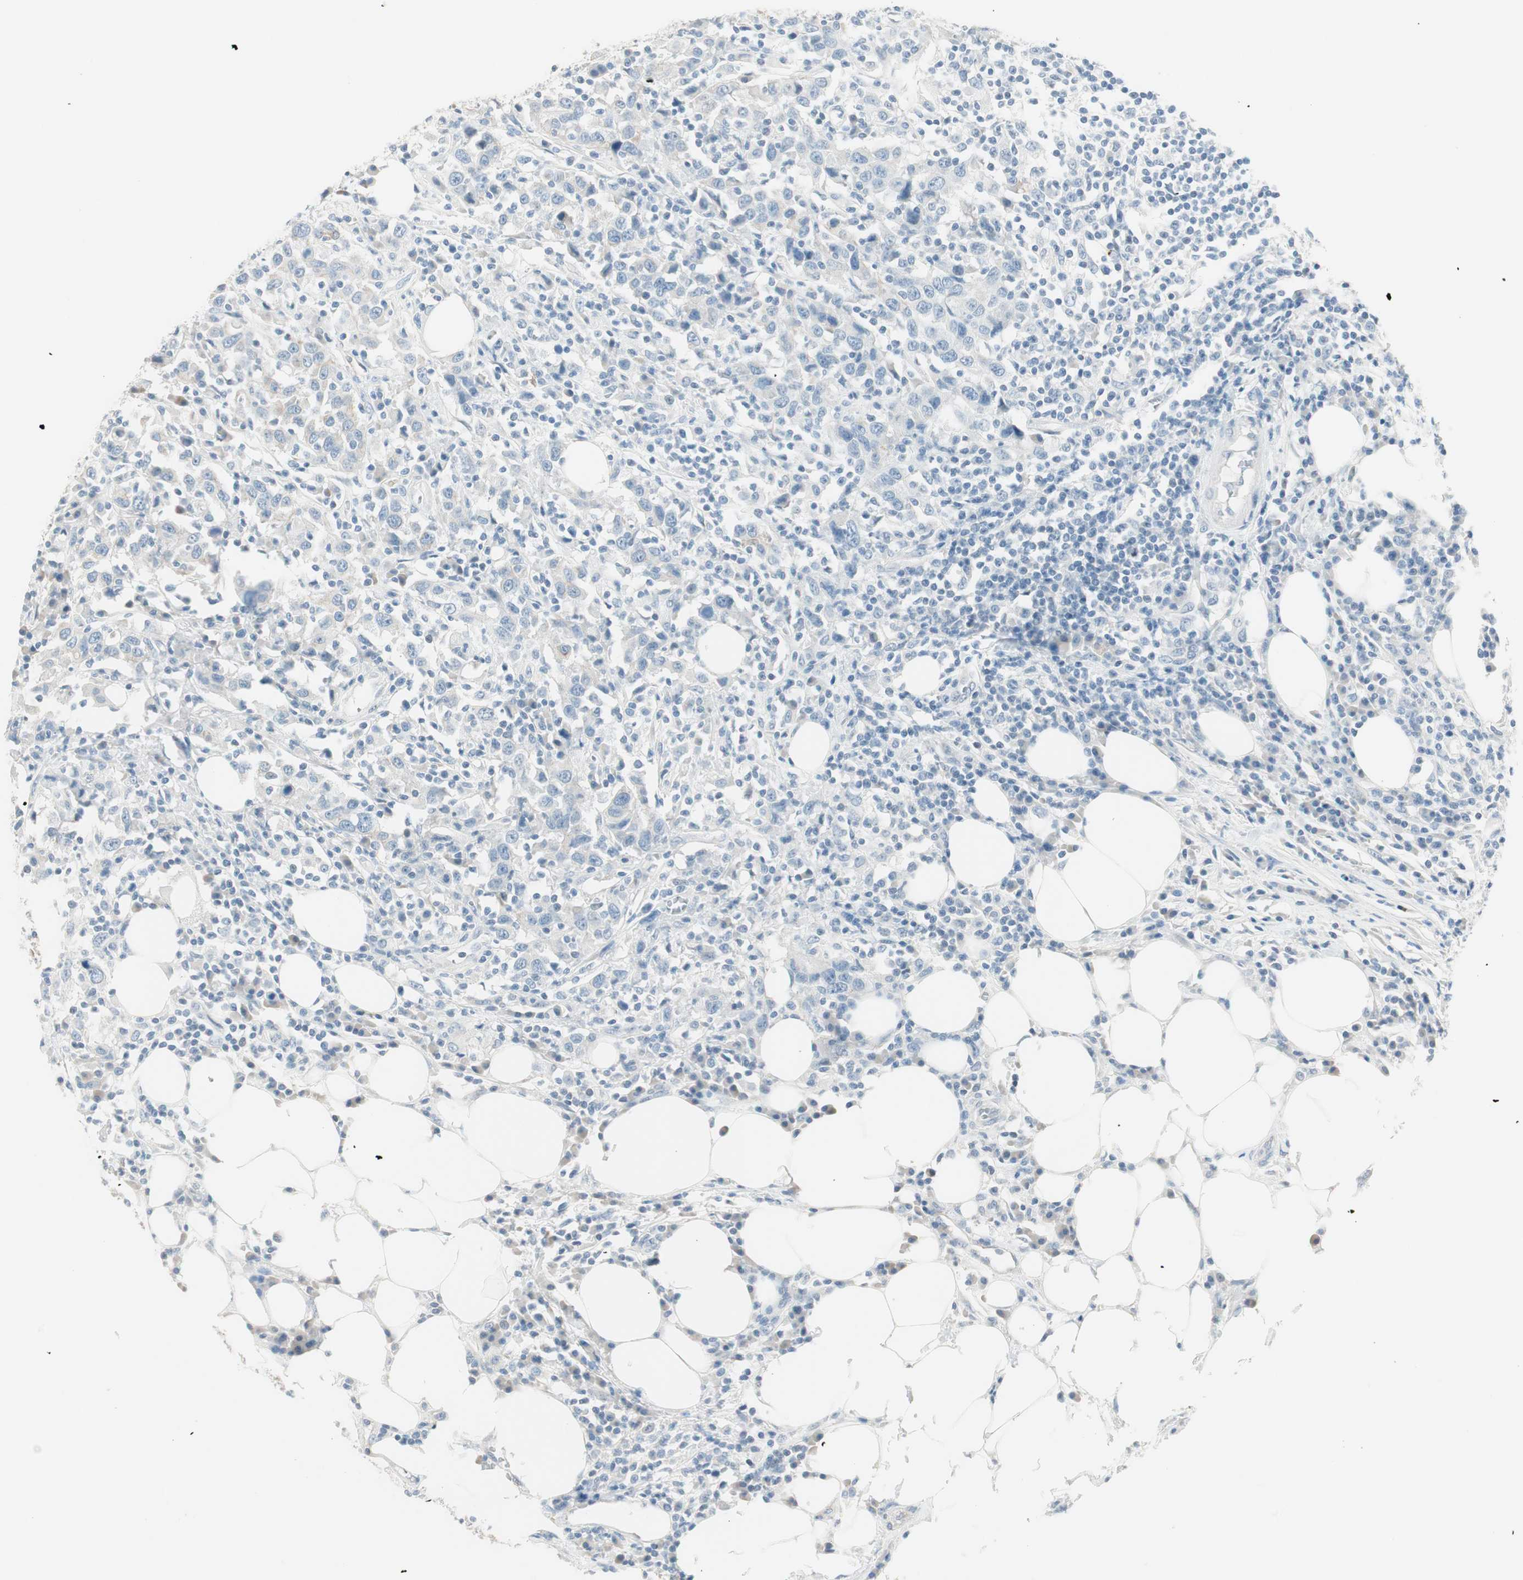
{"staining": {"intensity": "negative", "quantity": "none", "location": "none"}, "tissue": "urothelial cancer", "cell_type": "Tumor cells", "image_type": "cancer", "snomed": [{"axis": "morphology", "description": "Urothelial carcinoma, High grade"}, {"axis": "topography", "description": "Urinary bladder"}], "caption": "Histopathology image shows no significant protein expression in tumor cells of high-grade urothelial carcinoma. (Immunohistochemistry, brightfield microscopy, high magnification).", "gene": "GNAO1", "patient": {"sex": "male", "age": 61}}